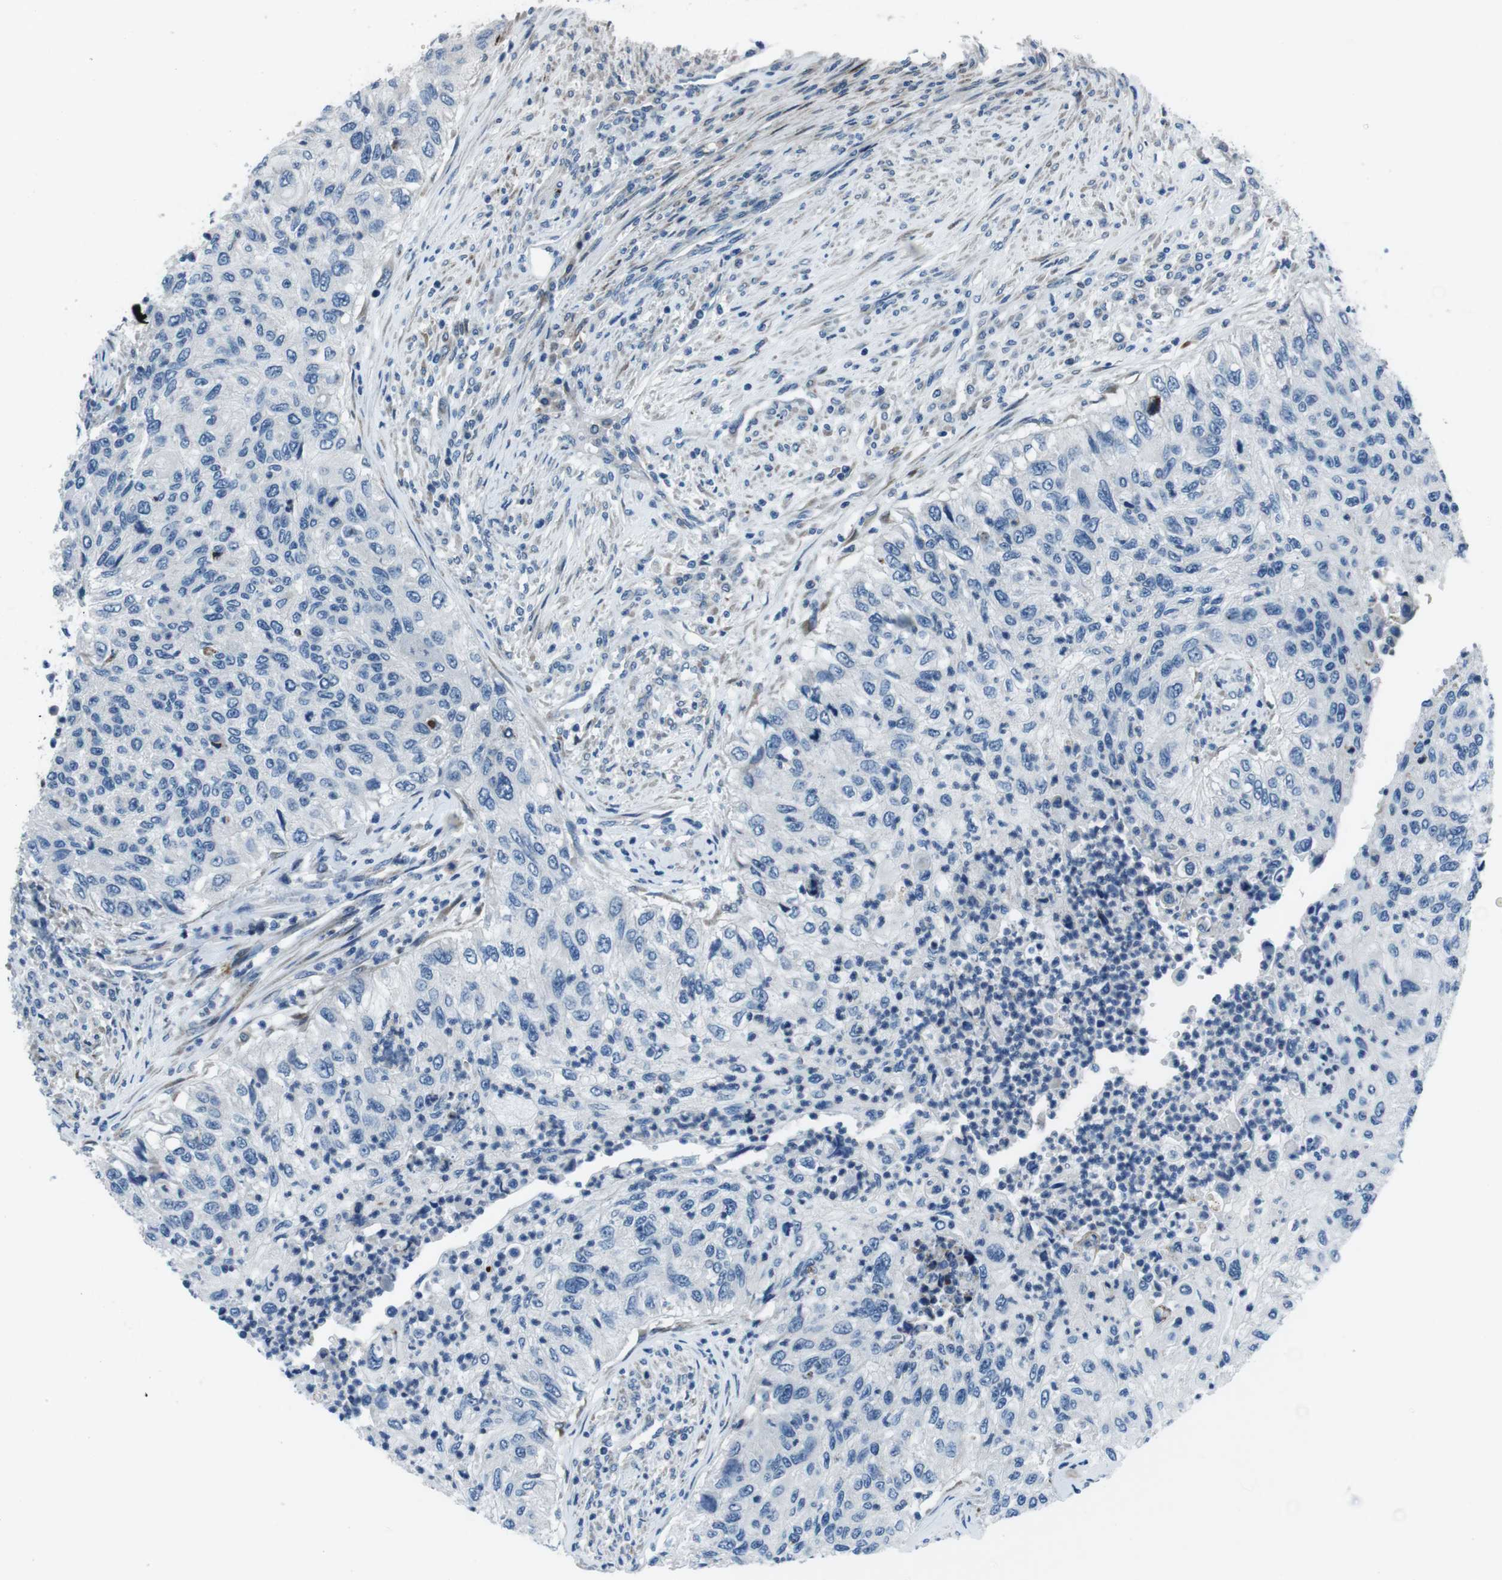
{"staining": {"intensity": "negative", "quantity": "none", "location": "none"}, "tissue": "urothelial cancer", "cell_type": "Tumor cells", "image_type": "cancer", "snomed": [{"axis": "morphology", "description": "Urothelial carcinoma, High grade"}, {"axis": "topography", "description": "Urinary bladder"}], "caption": "Immunohistochemistry (IHC) micrograph of neoplastic tissue: urothelial cancer stained with DAB demonstrates no significant protein staining in tumor cells. (DAB immunohistochemistry with hematoxylin counter stain).", "gene": "NUCB2", "patient": {"sex": "female", "age": 60}}